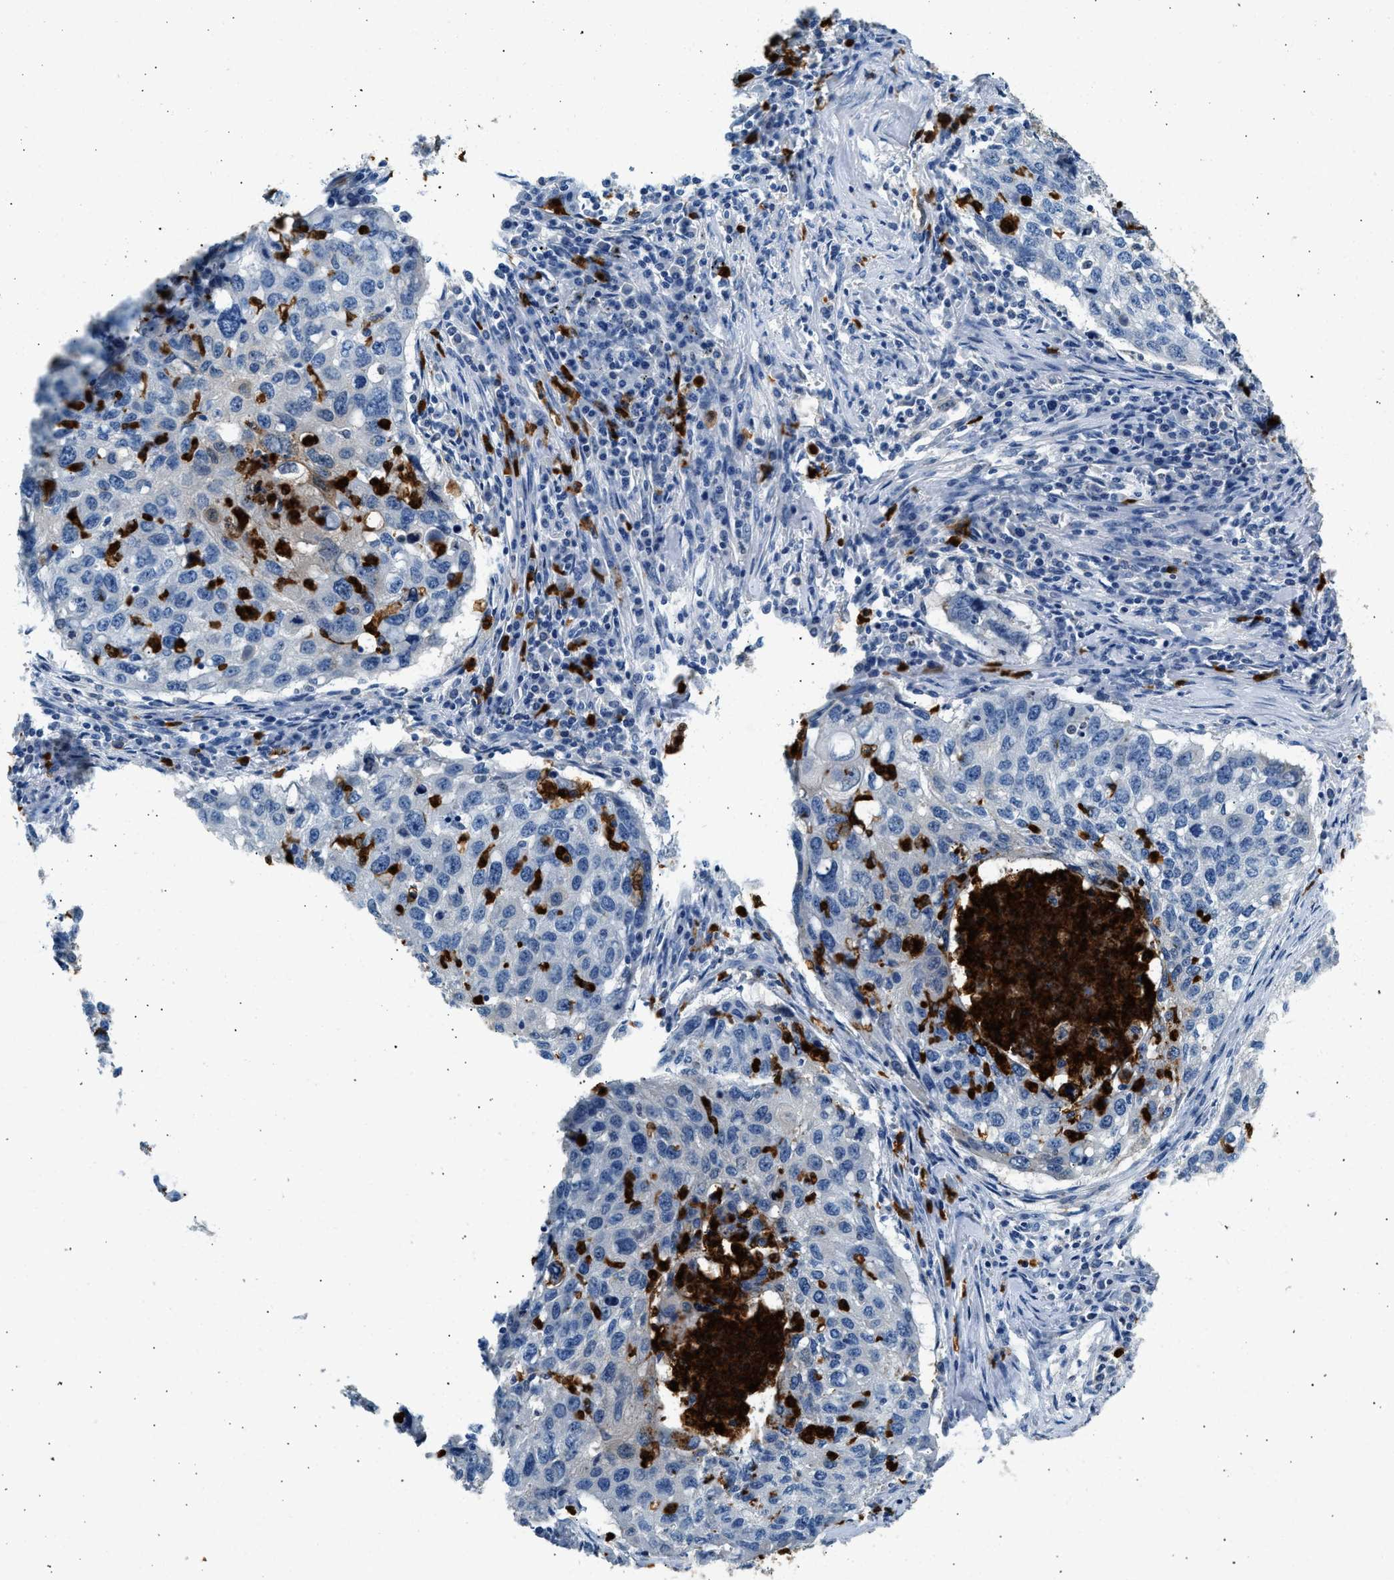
{"staining": {"intensity": "negative", "quantity": "none", "location": "none"}, "tissue": "lung cancer", "cell_type": "Tumor cells", "image_type": "cancer", "snomed": [{"axis": "morphology", "description": "Squamous cell carcinoma, NOS"}, {"axis": "topography", "description": "Lung"}], "caption": "A high-resolution photomicrograph shows immunohistochemistry (IHC) staining of lung cancer (squamous cell carcinoma), which exhibits no significant staining in tumor cells.", "gene": "ANXA3", "patient": {"sex": "female", "age": 63}}